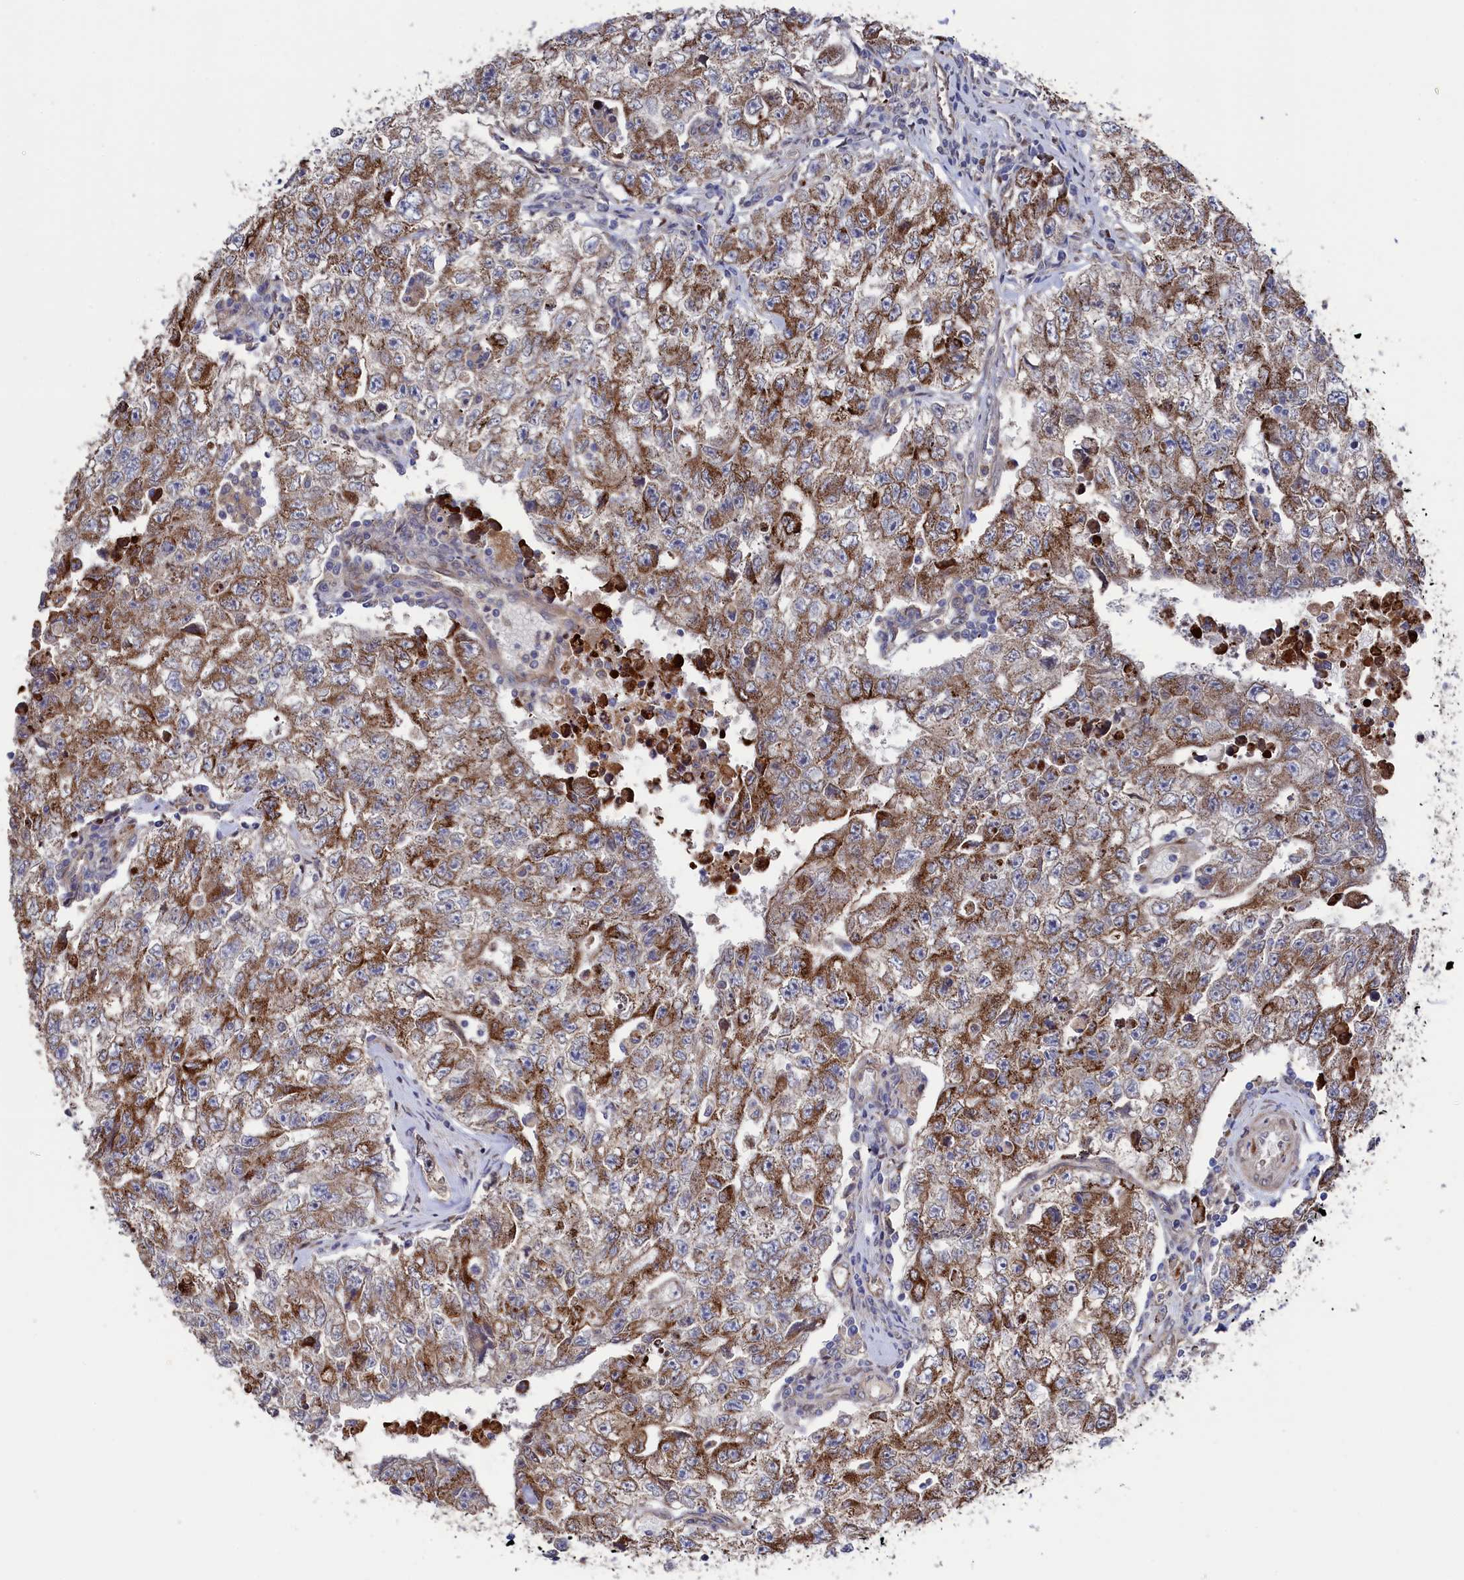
{"staining": {"intensity": "moderate", "quantity": ">75%", "location": "cytoplasmic/membranous"}, "tissue": "testis cancer", "cell_type": "Tumor cells", "image_type": "cancer", "snomed": [{"axis": "morphology", "description": "Carcinoma, Embryonal, NOS"}, {"axis": "topography", "description": "Testis"}], "caption": "Immunohistochemical staining of human embryonal carcinoma (testis) demonstrates medium levels of moderate cytoplasmic/membranous staining in about >75% of tumor cells. (DAB IHC with brightfield microscopy, high magnification).", "gene": "ZNF891", "patient": {"sex": "male", "age": 17}}